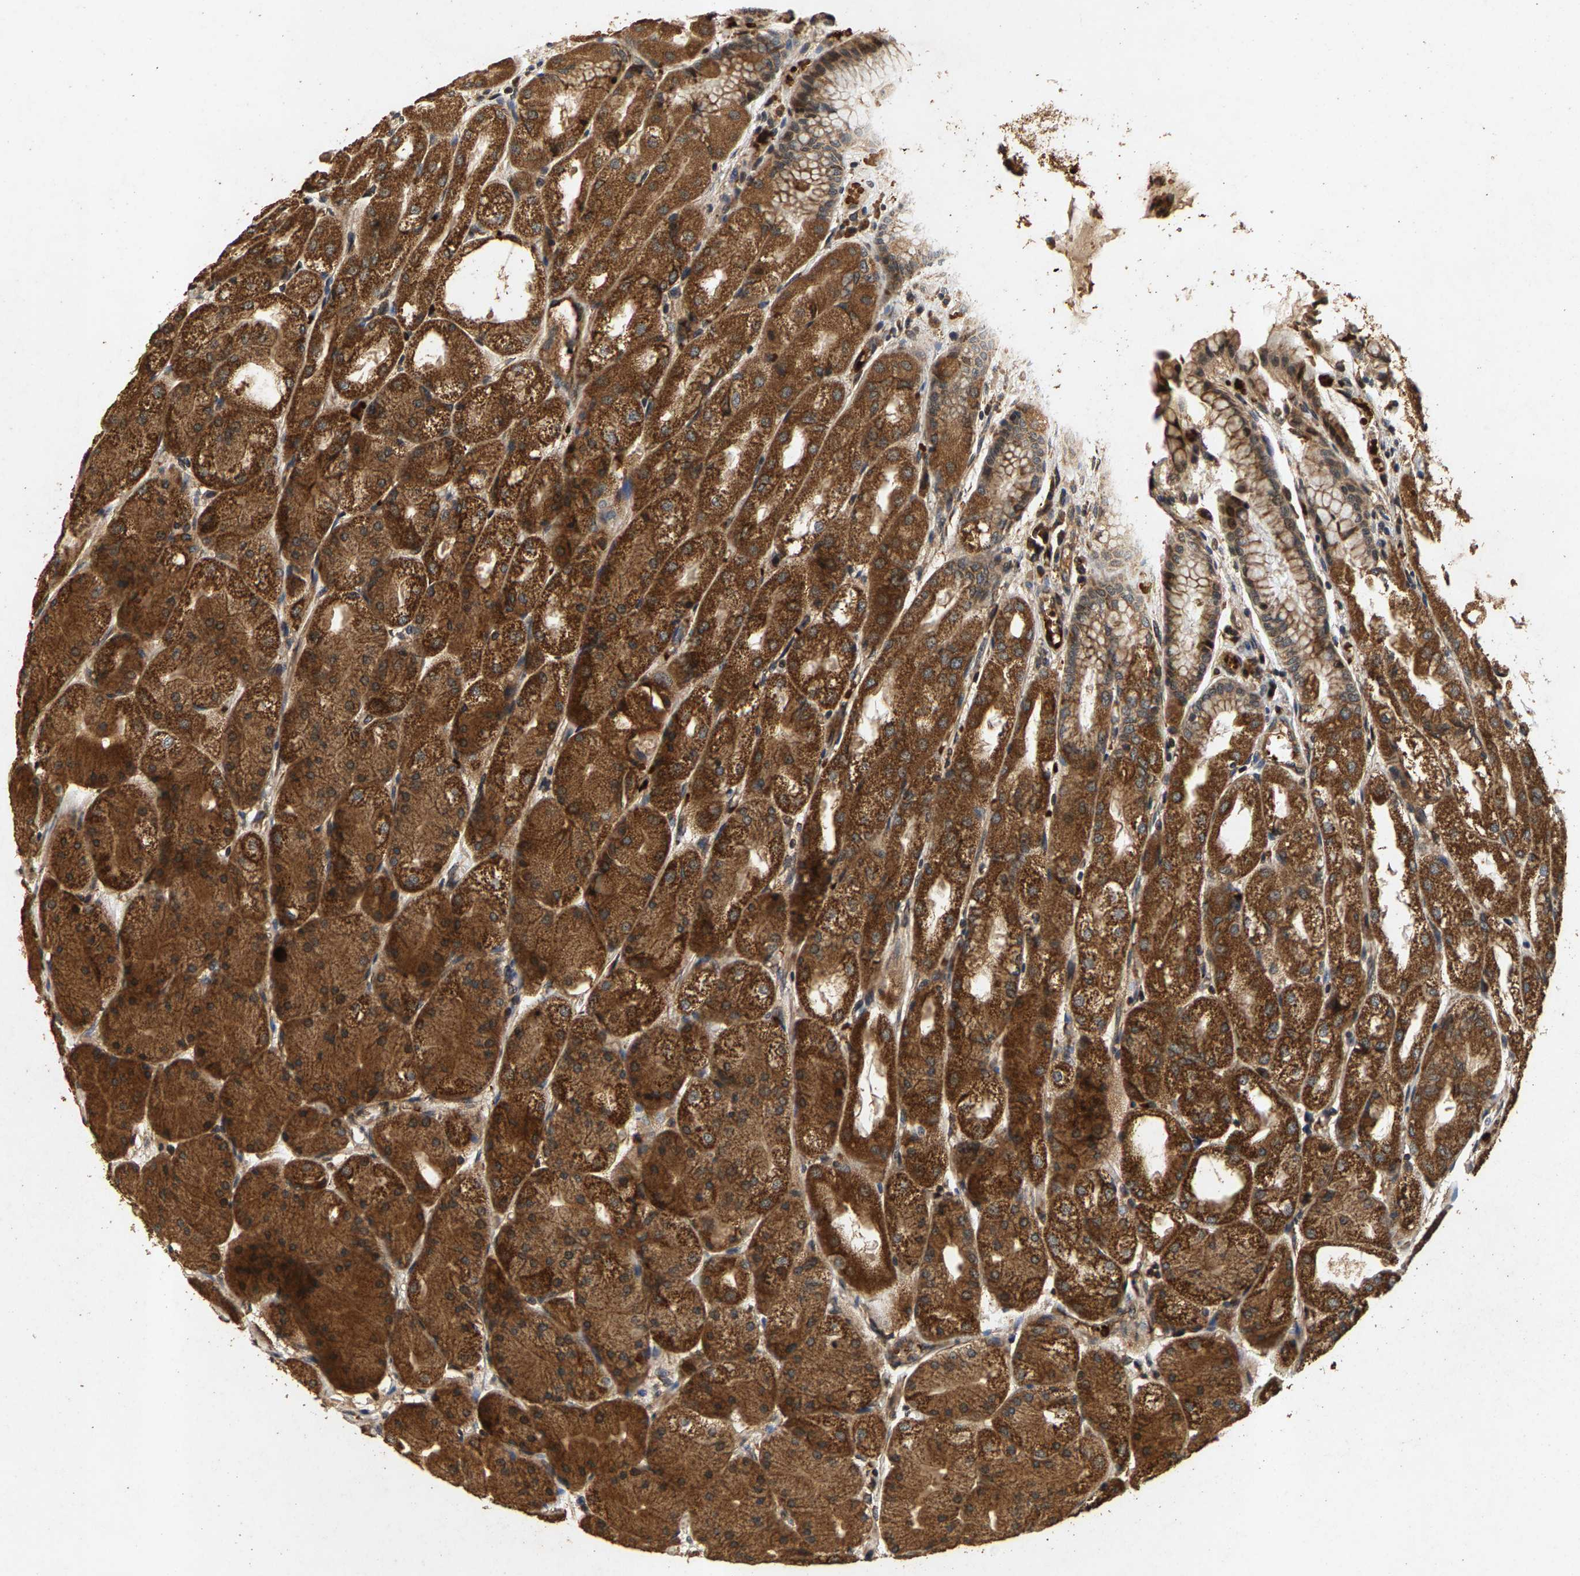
{"staining": {"intensity": "moderate", "quantity": ">75%", "location": "cytoplasmic/membranous"}, "tissue": "stomach", "cell_type": "Glandular cells", "image_type": "normal", "snomed": [{"axis": "morphology", "description": "Normal tissue, NOS"}, {"axis": "topography", "description": "Stomach, upper"}], "caption": "This photomicrograph displays immunohistochemistry (IHC) staining of normal stomach, with medium moderate cytoplasmic/membranous positivity in approximately >75% of glandular cells.", "gene": "CIDEC", "patient": {"sex": "male", "age": 72}}